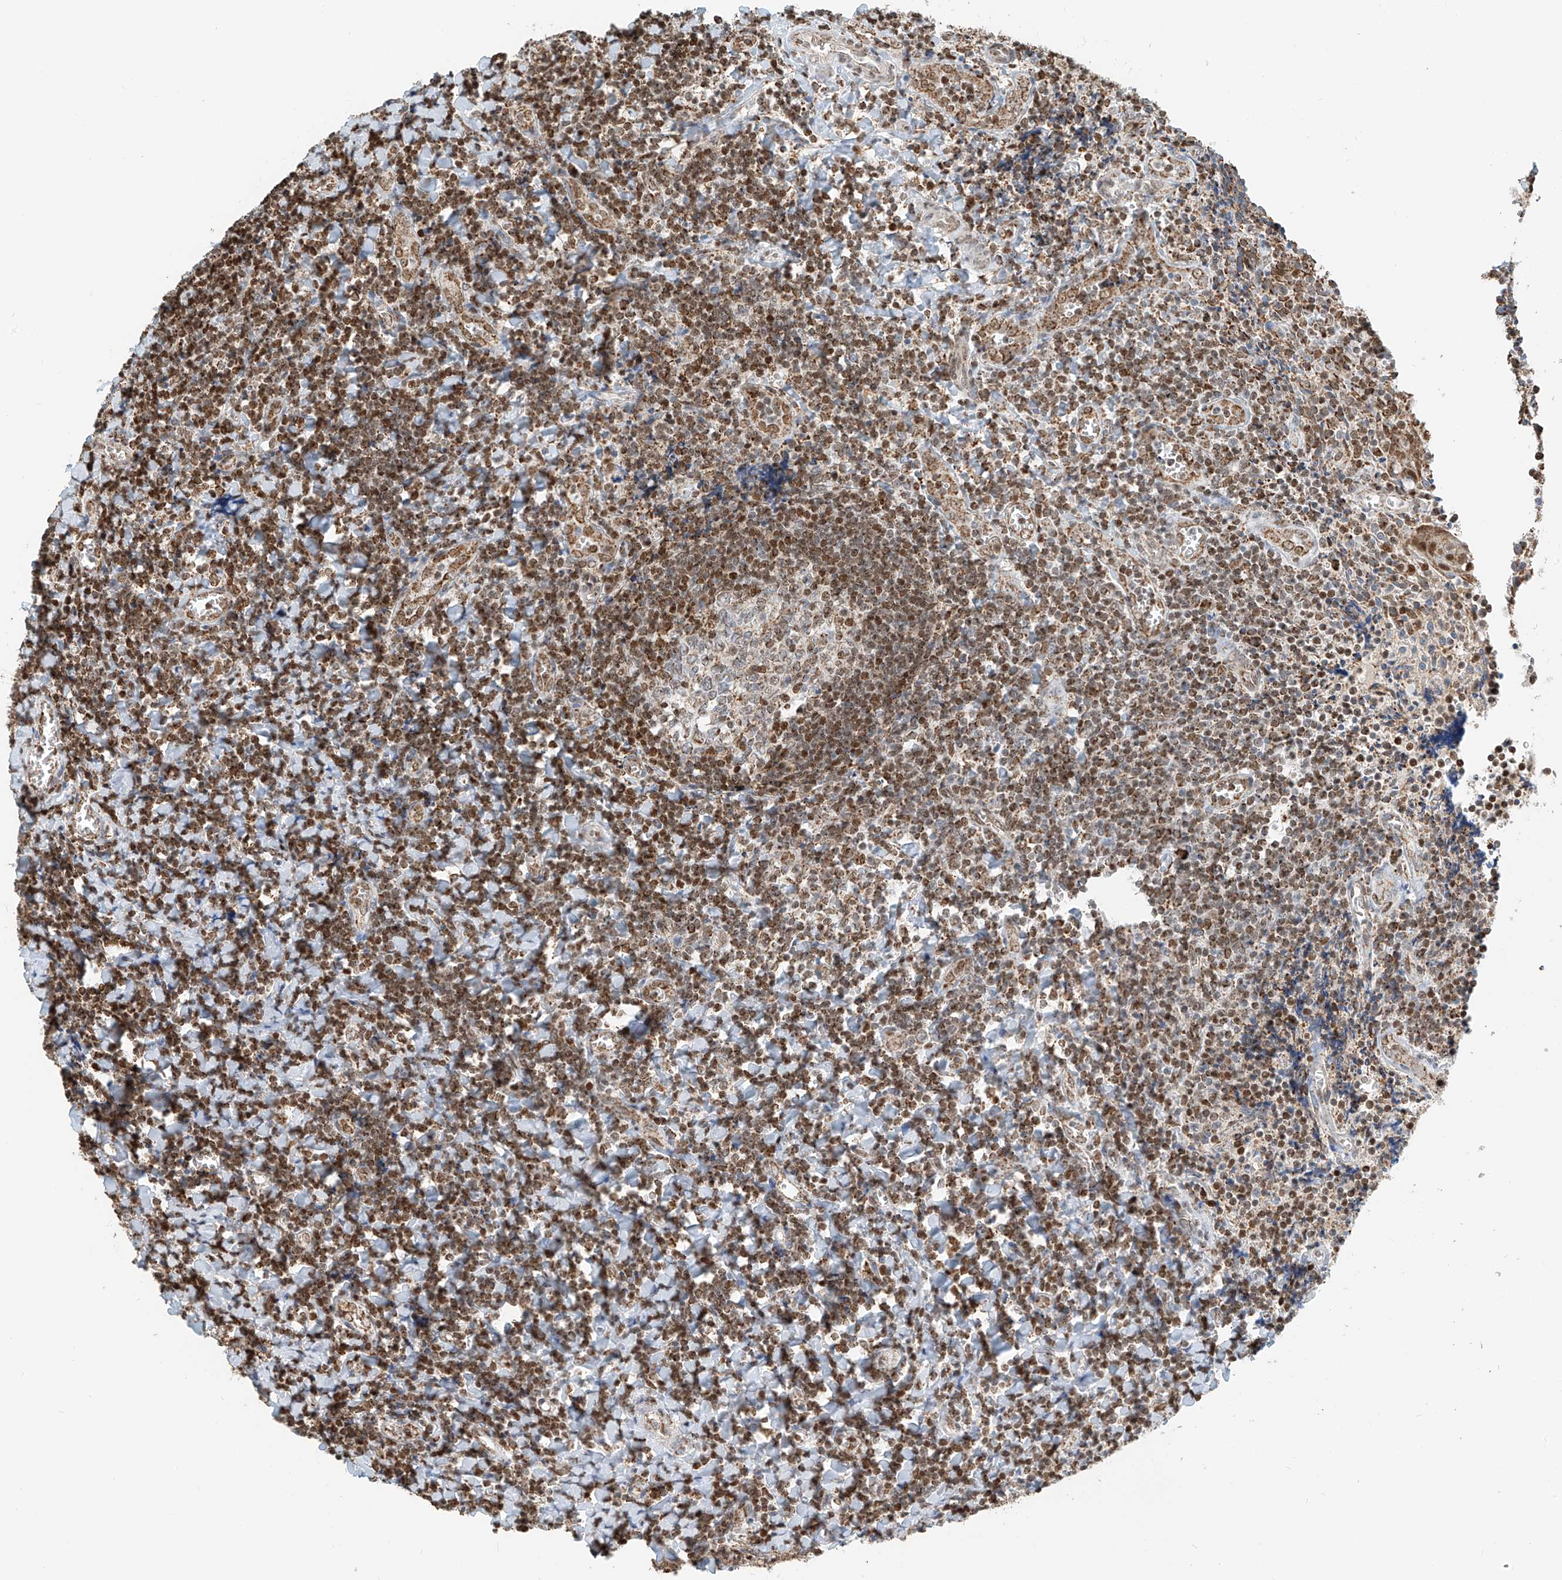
{"staining": {"intensity": "moderate", "quantity": "25%-75%", "location": "cytoplasmic/membranous"}, "tissue": "tonsil", "cell_type": "Germinal center cells", "image_type": "normal", "snomed": [{"axis": "morphology", "description": "Normal tissue, NOS"}, {"axis": "topography", "description": "Tonsil"}], "caption": "The image shows staining of unremarkable tonsil, revealing moderate cytoplasmic/membranous protein expression (brown color) within germinal center cells.", "gene": "PPA2", "patient": {"sex": "male", "age": 27}}